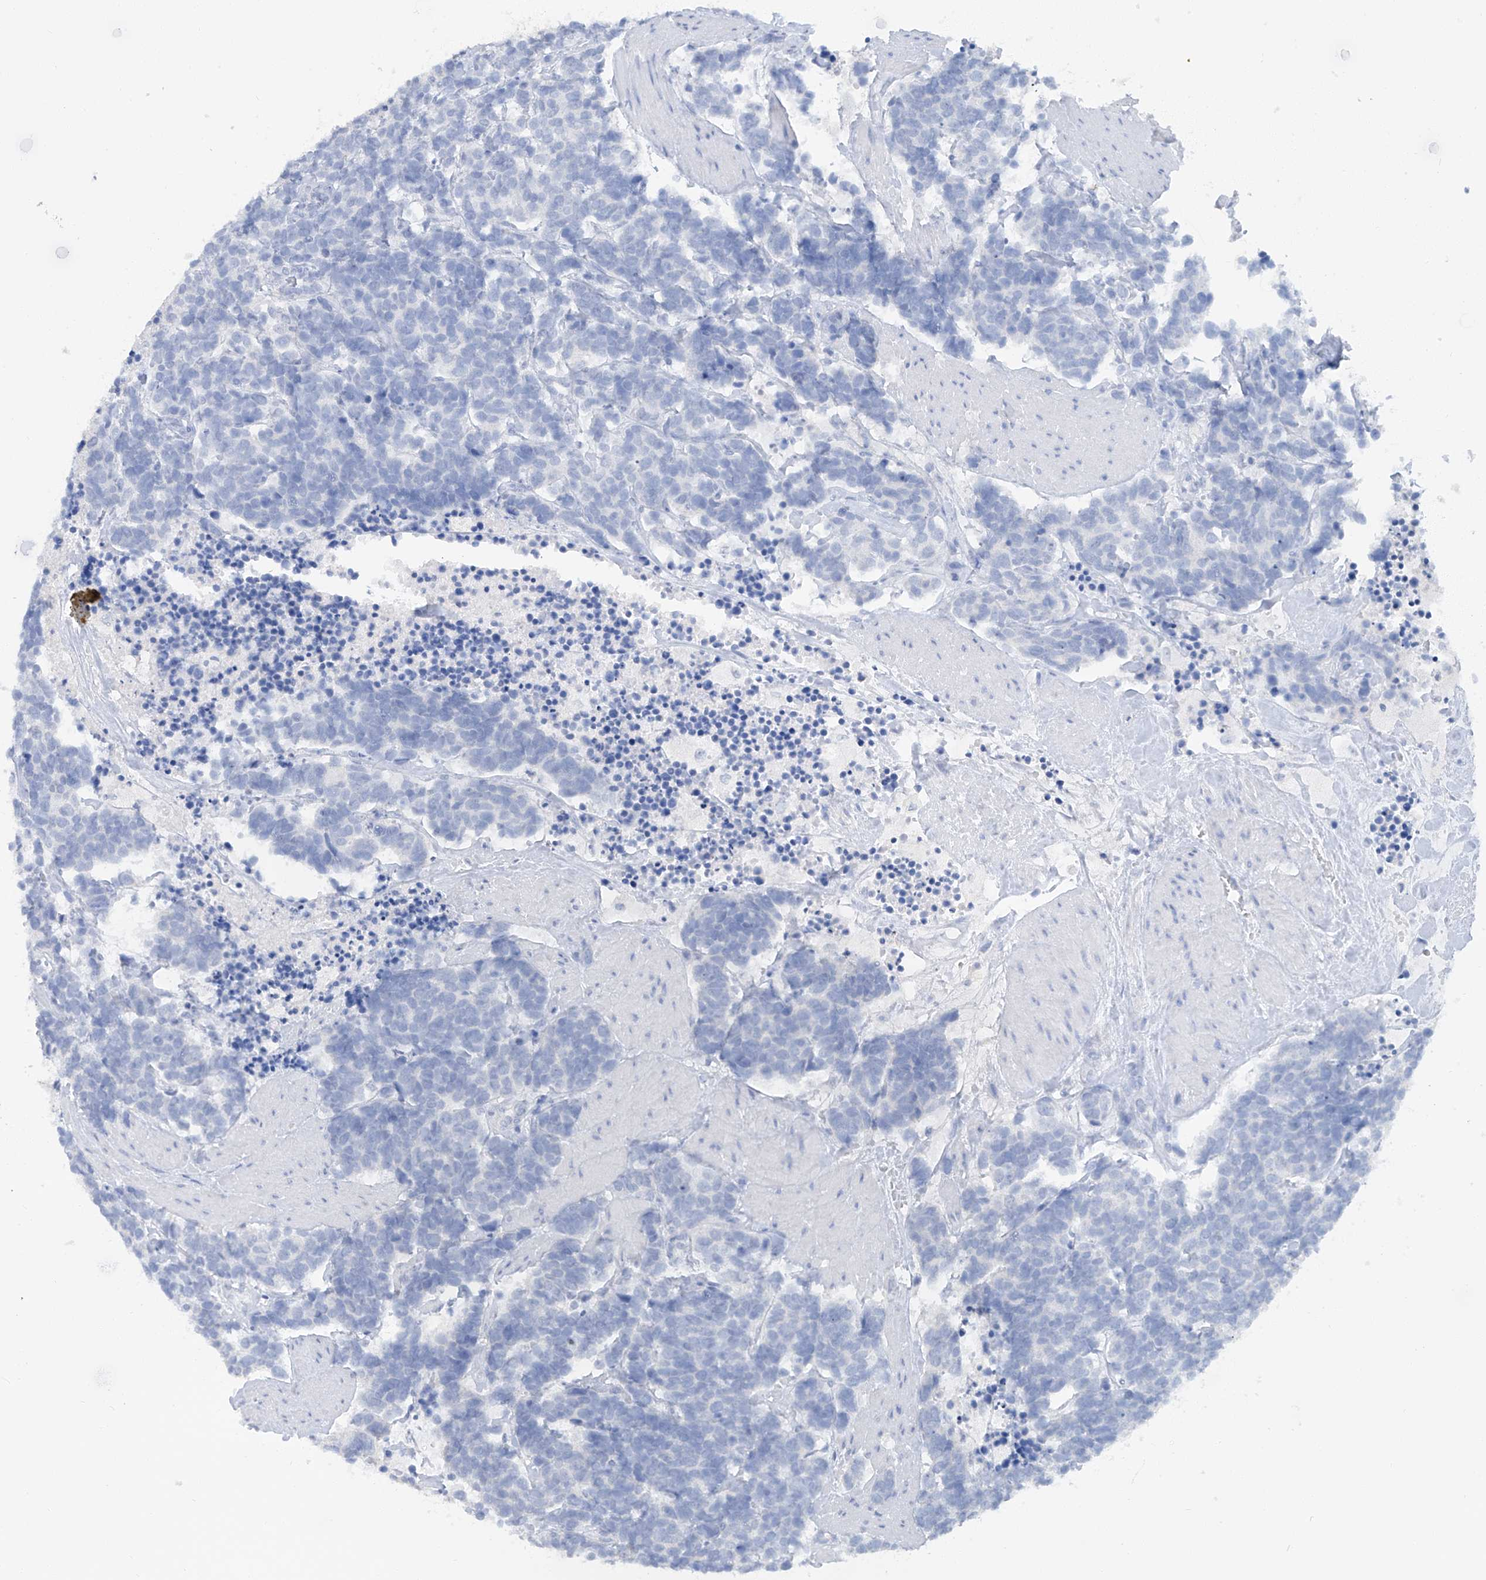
{"staining": {"intensity": "negative", "quantity": "none", "location": "none"}, "tissue": "carcinoid", "cell_type": "Tumor cells", "image_type": "cancer", "snomed": [{"axis": "morphology", "description": "Carcinoma, NOS"}, {"axis": "morphology", "description": "Carcinoid, malignant, NOS"}, {"axis": "topography", "description": "Urinary bladder"}], "caption": "This is a histopathology image of IHC staining of carcinoid, which shows no staining in tumor cells.", "gene": "HAS3", "patient": {"sex": "male", "age": 57}}